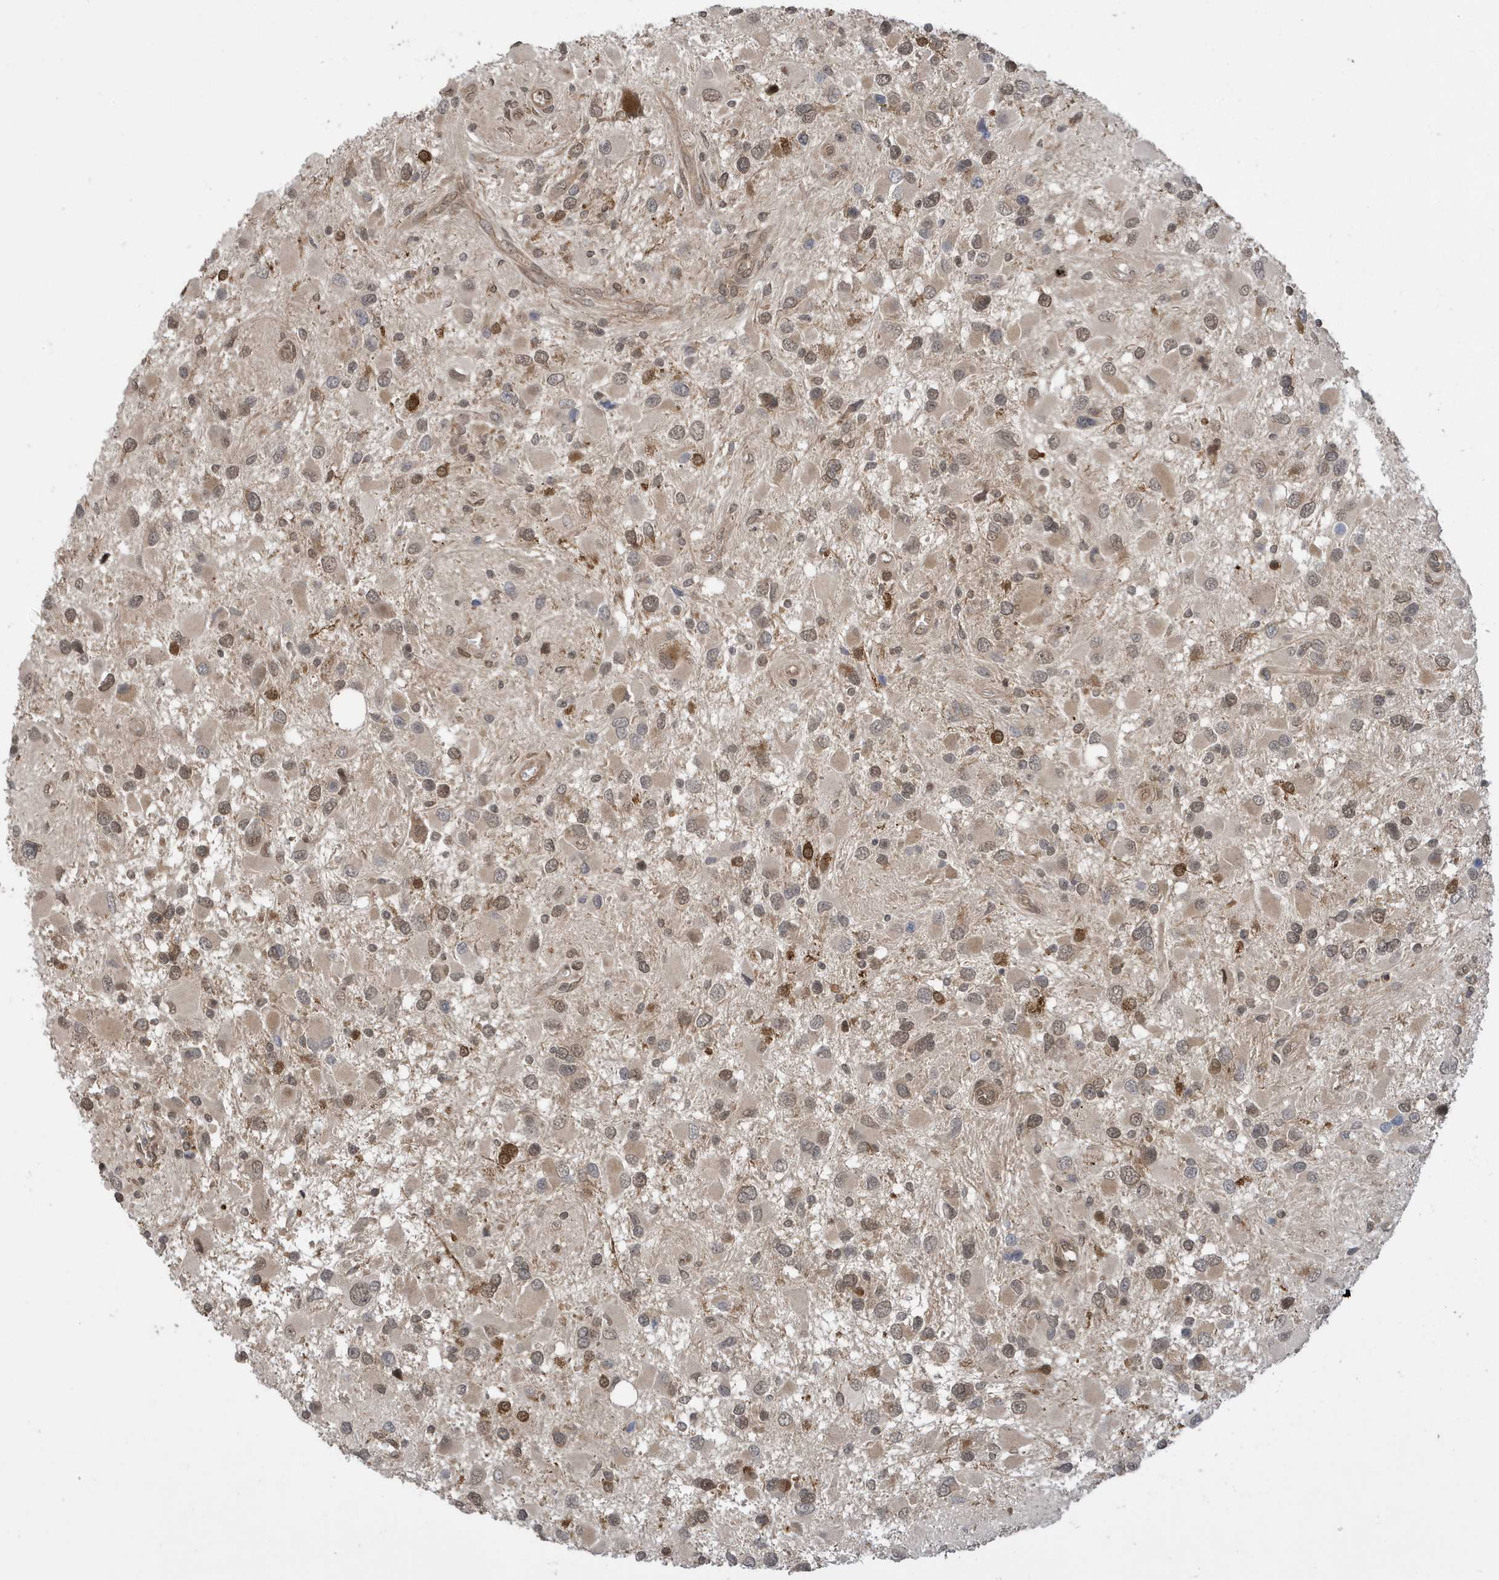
{"staining": {"intensity": "moderate", "quantity": "<25%", "location": "nuclear"}, "tissue": "glioma", "cell_type": "Tumor cells", "image_type": "cancer", "snomed": [{"axis": "morphology", "description": "Glioma, malignant, High grade"}, {"axis": "topography", "description": "Brain"}], "caption": "DAB (3,3'-diaminobenzidine) immunohistochemical staining of glioma demonstrates moderate nuclear protein positivity in approximately <25% of tumor cells.", "gene": "UBQLN1", "patient": {"sex": "male", "age": 53}}